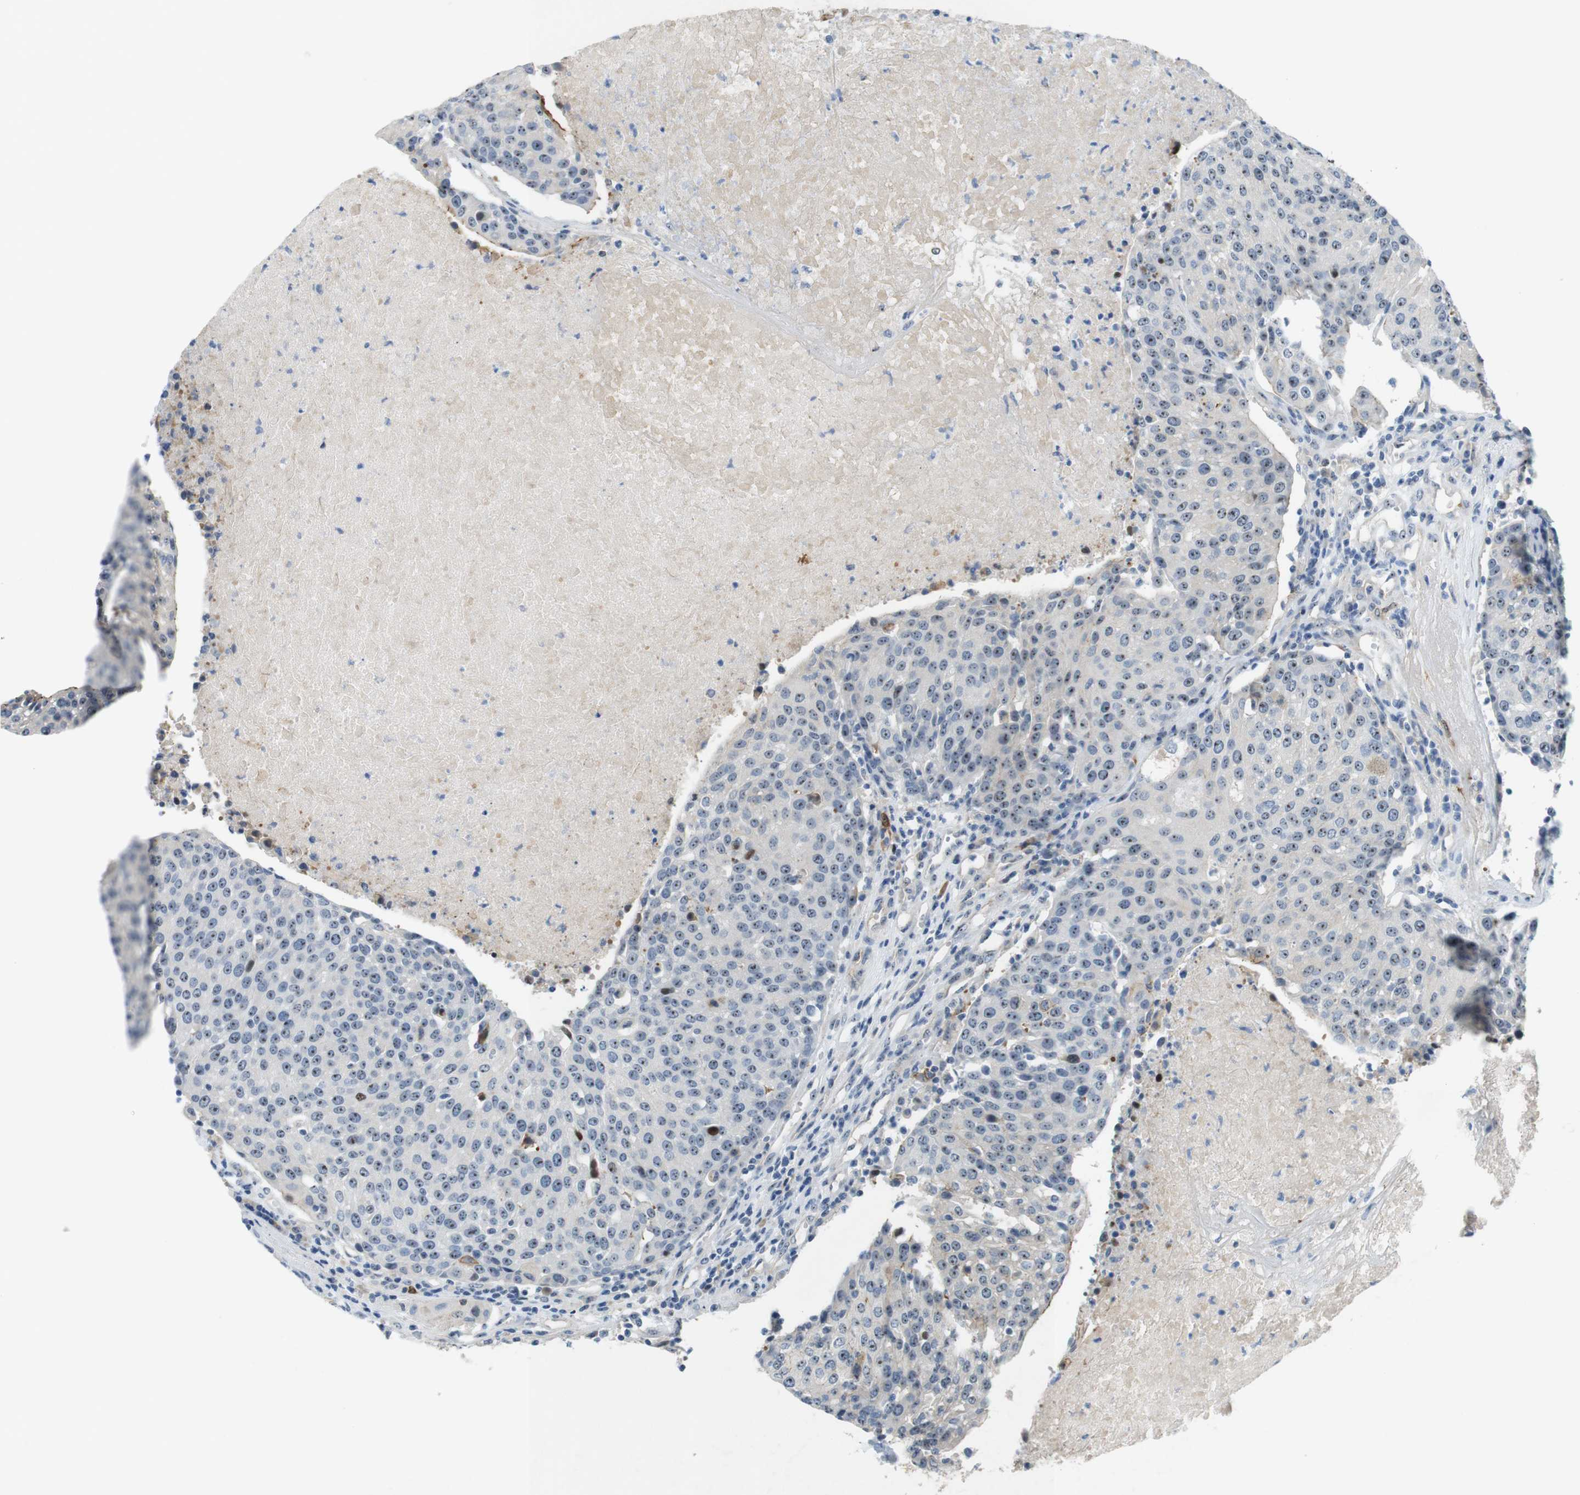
{"staining": {"intensity": "negative", "quantity": "none", "location": "none"}, "tissue": "urothelial cancer", "cell_type": "Tumor cells", "image_type": "cancer", "snomed": [{"axis": "morphology", "description": "Urothelial carcinoma, High grade"}, {"axis": "topography", "description": "Urinary bladder"}], "caption": "An image of high-grade urothelial carcinoma stained for a protein reveals no brown staining in tumor cells.", "gene": "TJP3", "patient": {"sex": "female", "age": 85}}